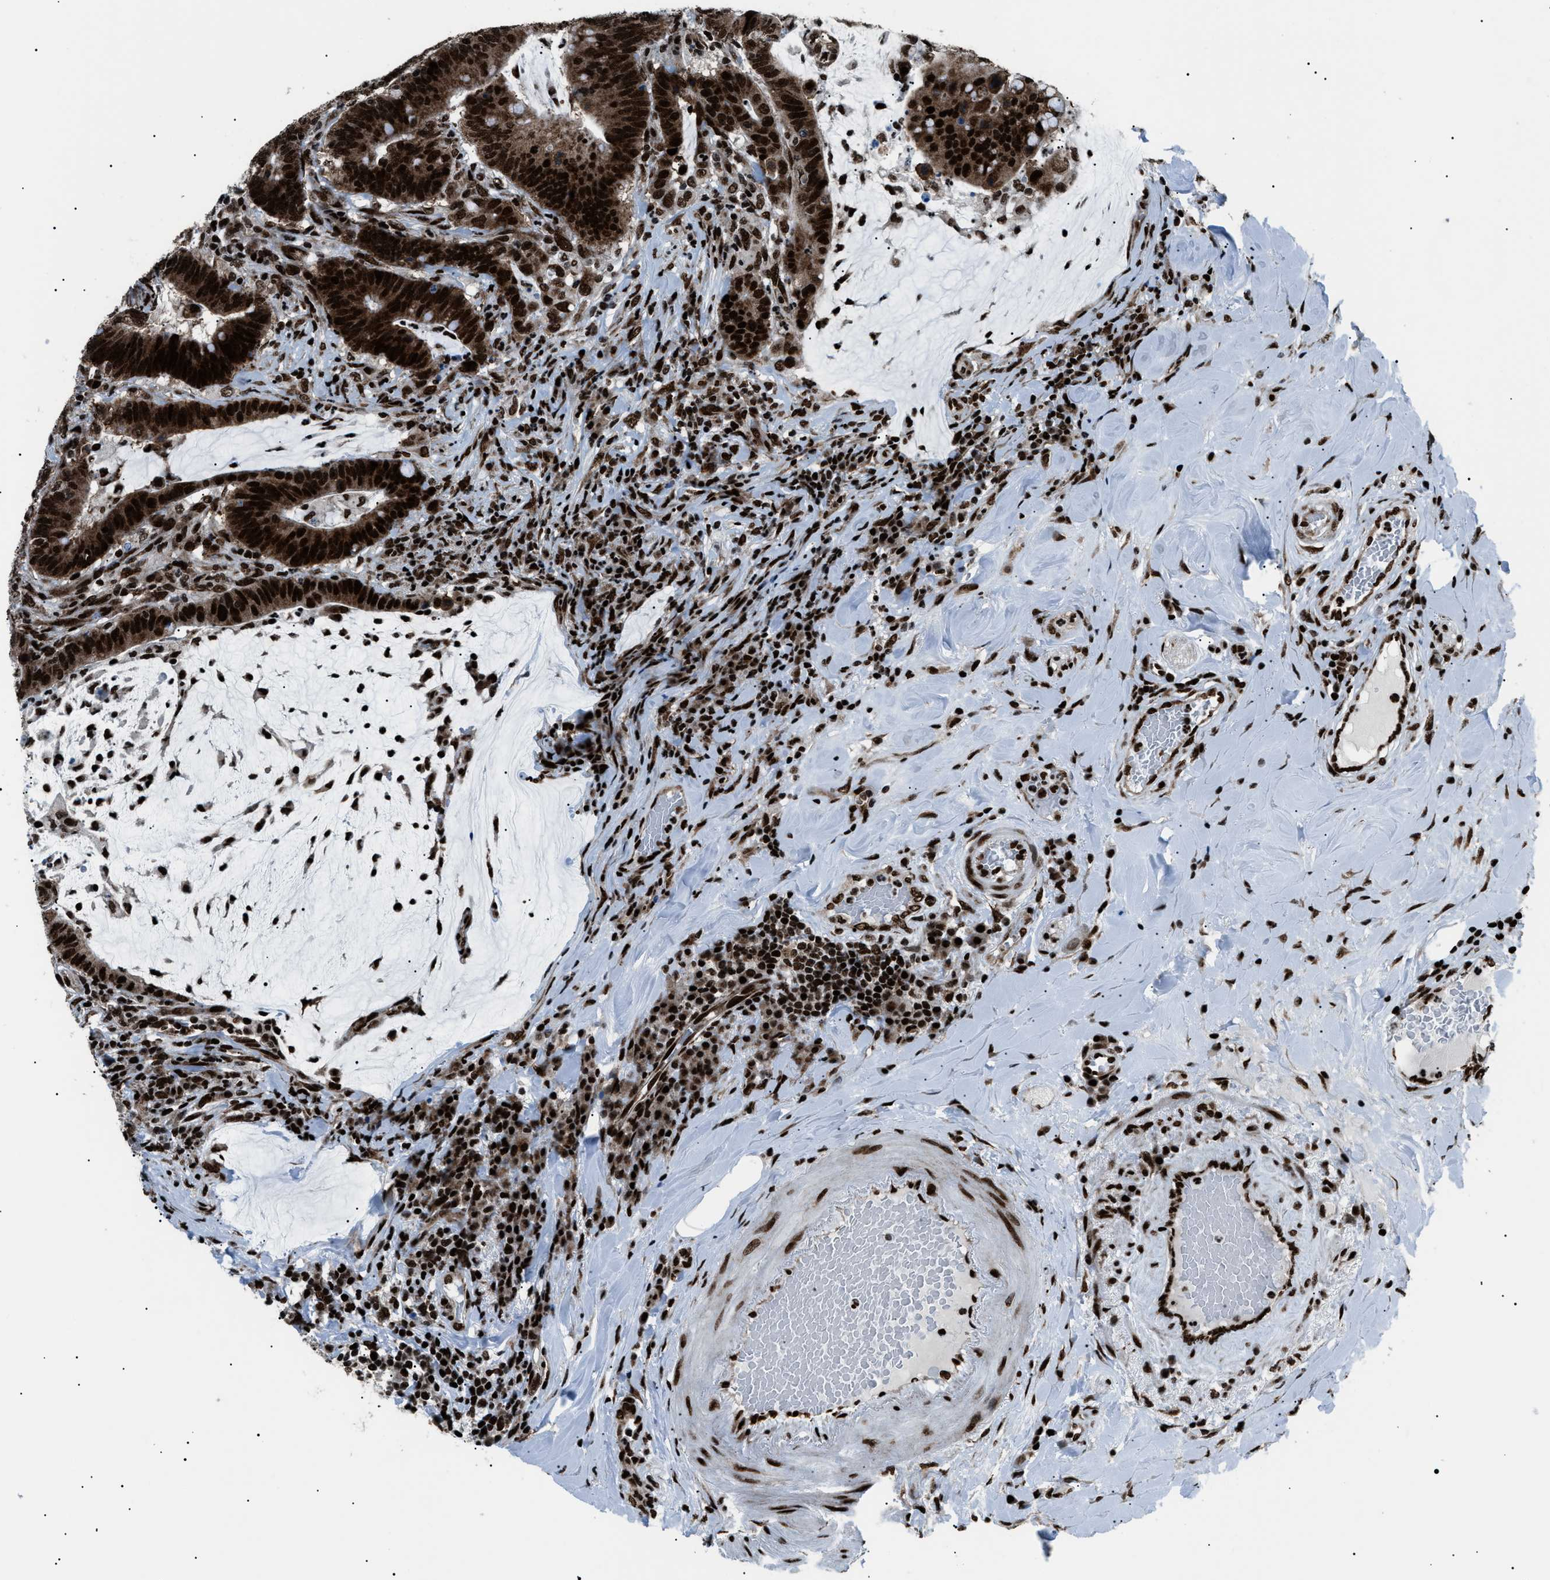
{"staining": {"intensity": "strong", "quantity": ">75%", "location": "cytoplasmic/membranous,nuclear"}, "tissue": "colorectal cancer", "cell_type": "Tumor cells", "image_type": "cancer", "snomed": [{"axis": "morphology", "description": "Normal tissue, NOS"}, {"axis": "morphology", "description": "Adenocarcinoma, NOS"}, {"axis": "topography", "description": "Colon"}], "caption": "Colorectal cancer tissue reveals strong cytoplasmic/membranous and nuclear positivity in approximately >75% of tumor cells", "gene": "HNRNPK", "patient": {"sex": "female", "age": 66}}